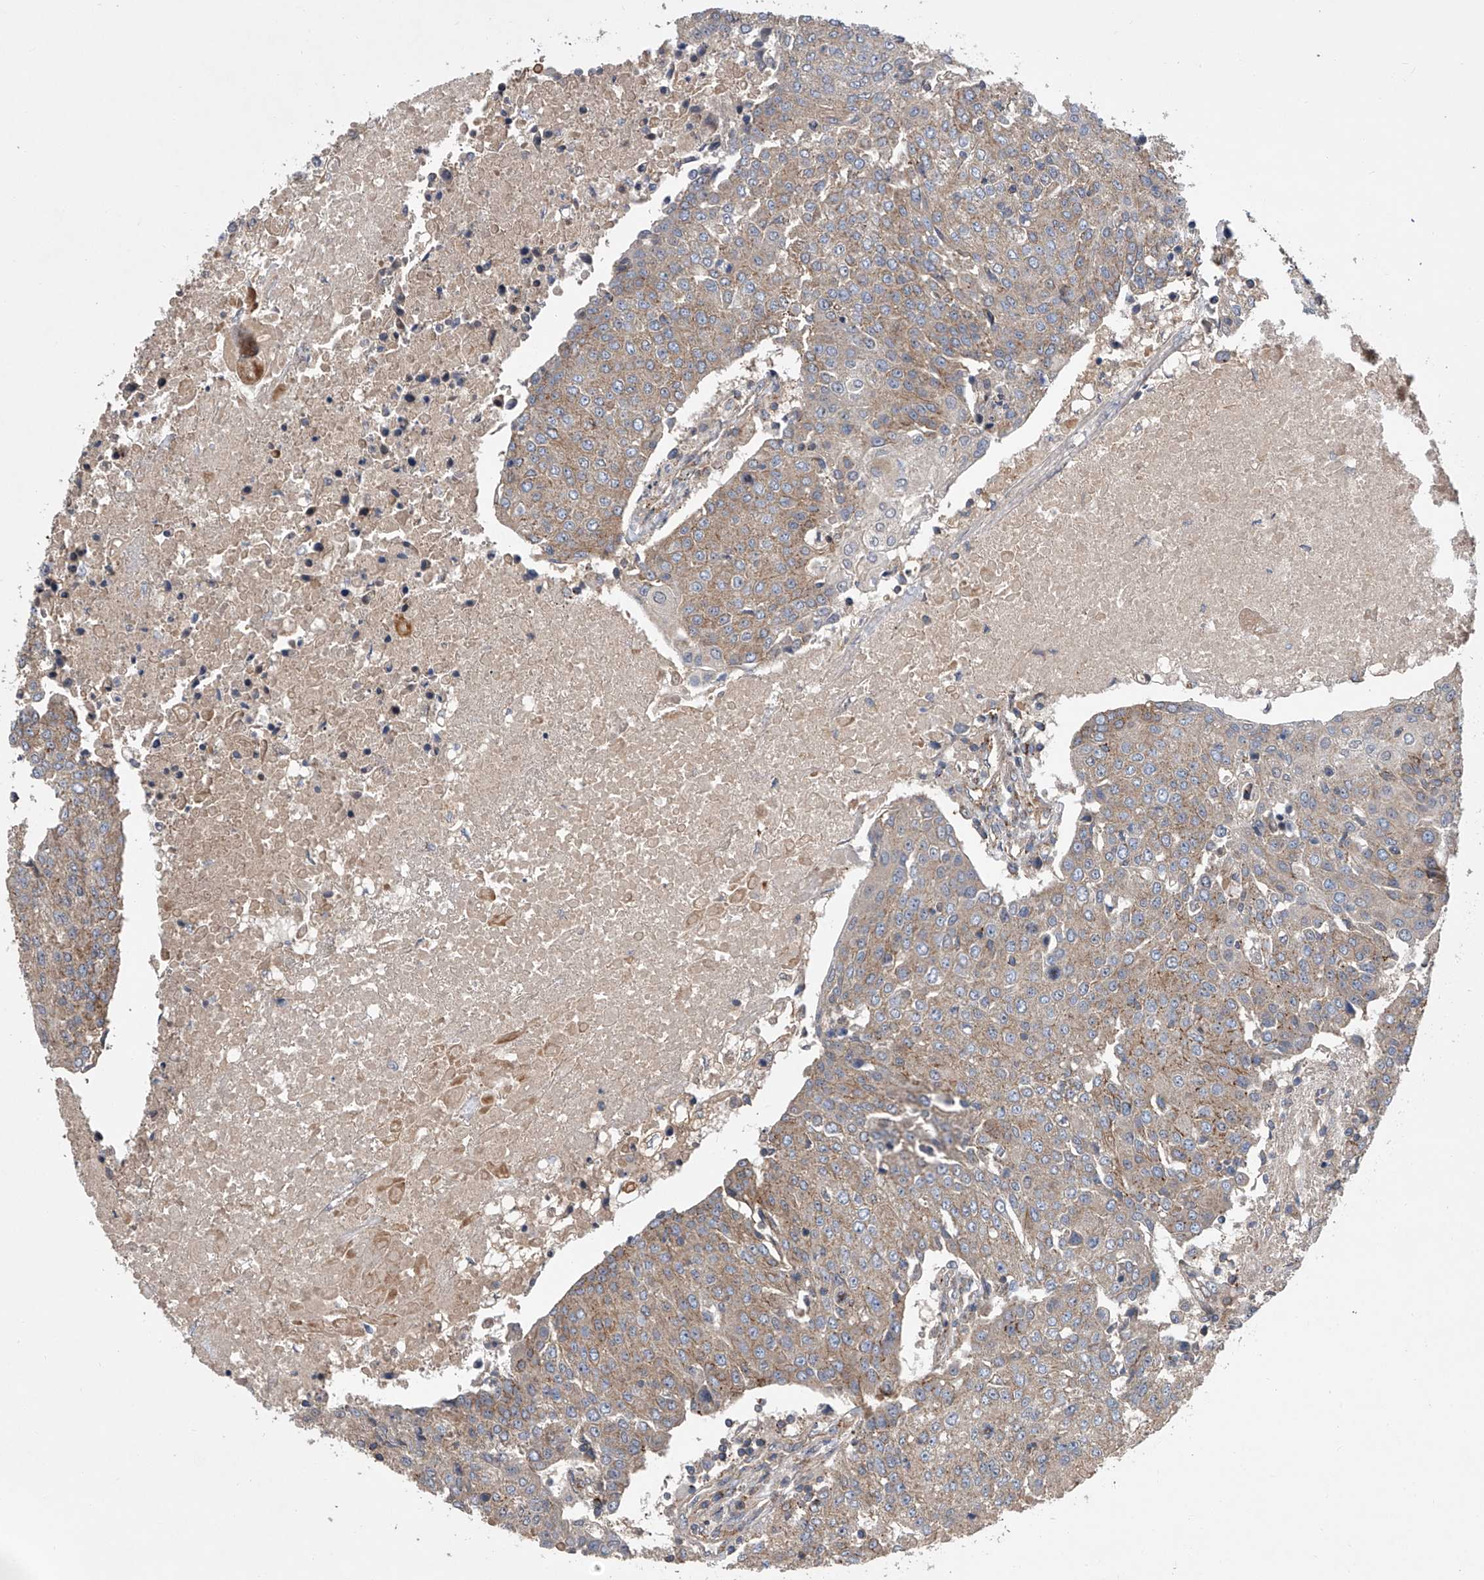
{"staining": {"intensity": "weak", "quantity": ">75%", "location": "cytoplasmic/membranous"}, "tissue": "urothelial cancer", "cell_type": "Tumor cells", "image_type": "cancer", "snomed": [{"axis": "morphology", "description": "Urothelial carcinoma, High grade"}, {"axis": "topography", "description": "Urinary bladder"}], "caption": "A histopathology image of high-grade urothelial carcinoma stained for a protein demonstrates weak cytoplasmic/membranous brown staining in tumor cells.", "gene": "USP47", "patient": {"sex": "female", "age": 85}}